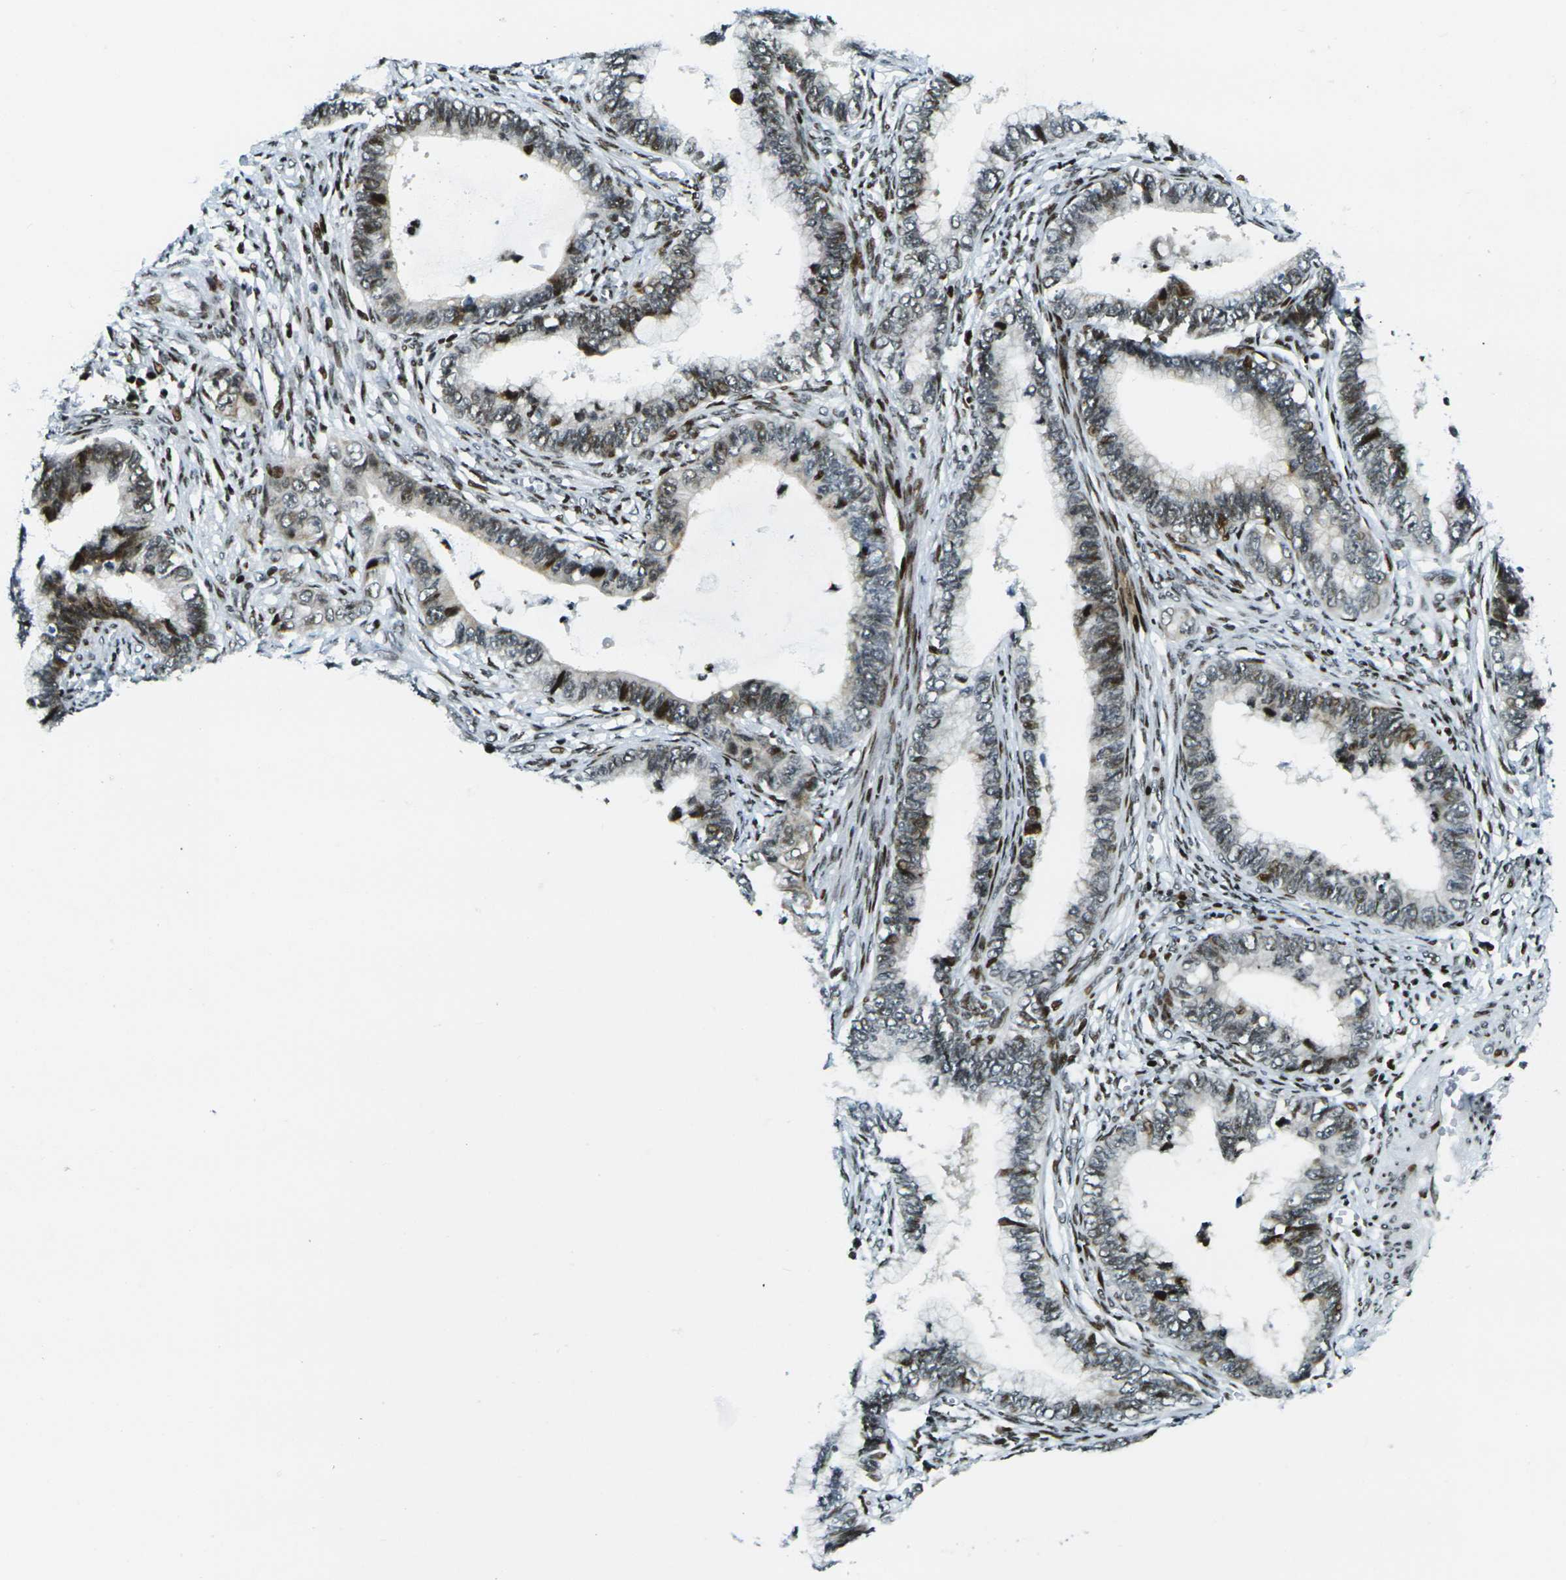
{"staining": {"intensity": "moderate", "quantity": ">75%", "location": "nuclear"}, "tissue": "cervical cancer", "cell_type": "Tumor cells", "image_type": "cancer", "snomed": [{"axis": "morphology", "description": "Adenocarcinoma, NOS"}, {"axis": "topography", "description": "Cervix"}], "caption": "This is a micrograph of immunohistochemistry staining of cervical cancer (adenocarcinoma), which shows moderate staining in the nuclear of tumor cells.", "gene": "H3-3A", "patient": {"sex": "female", "age": 44}}